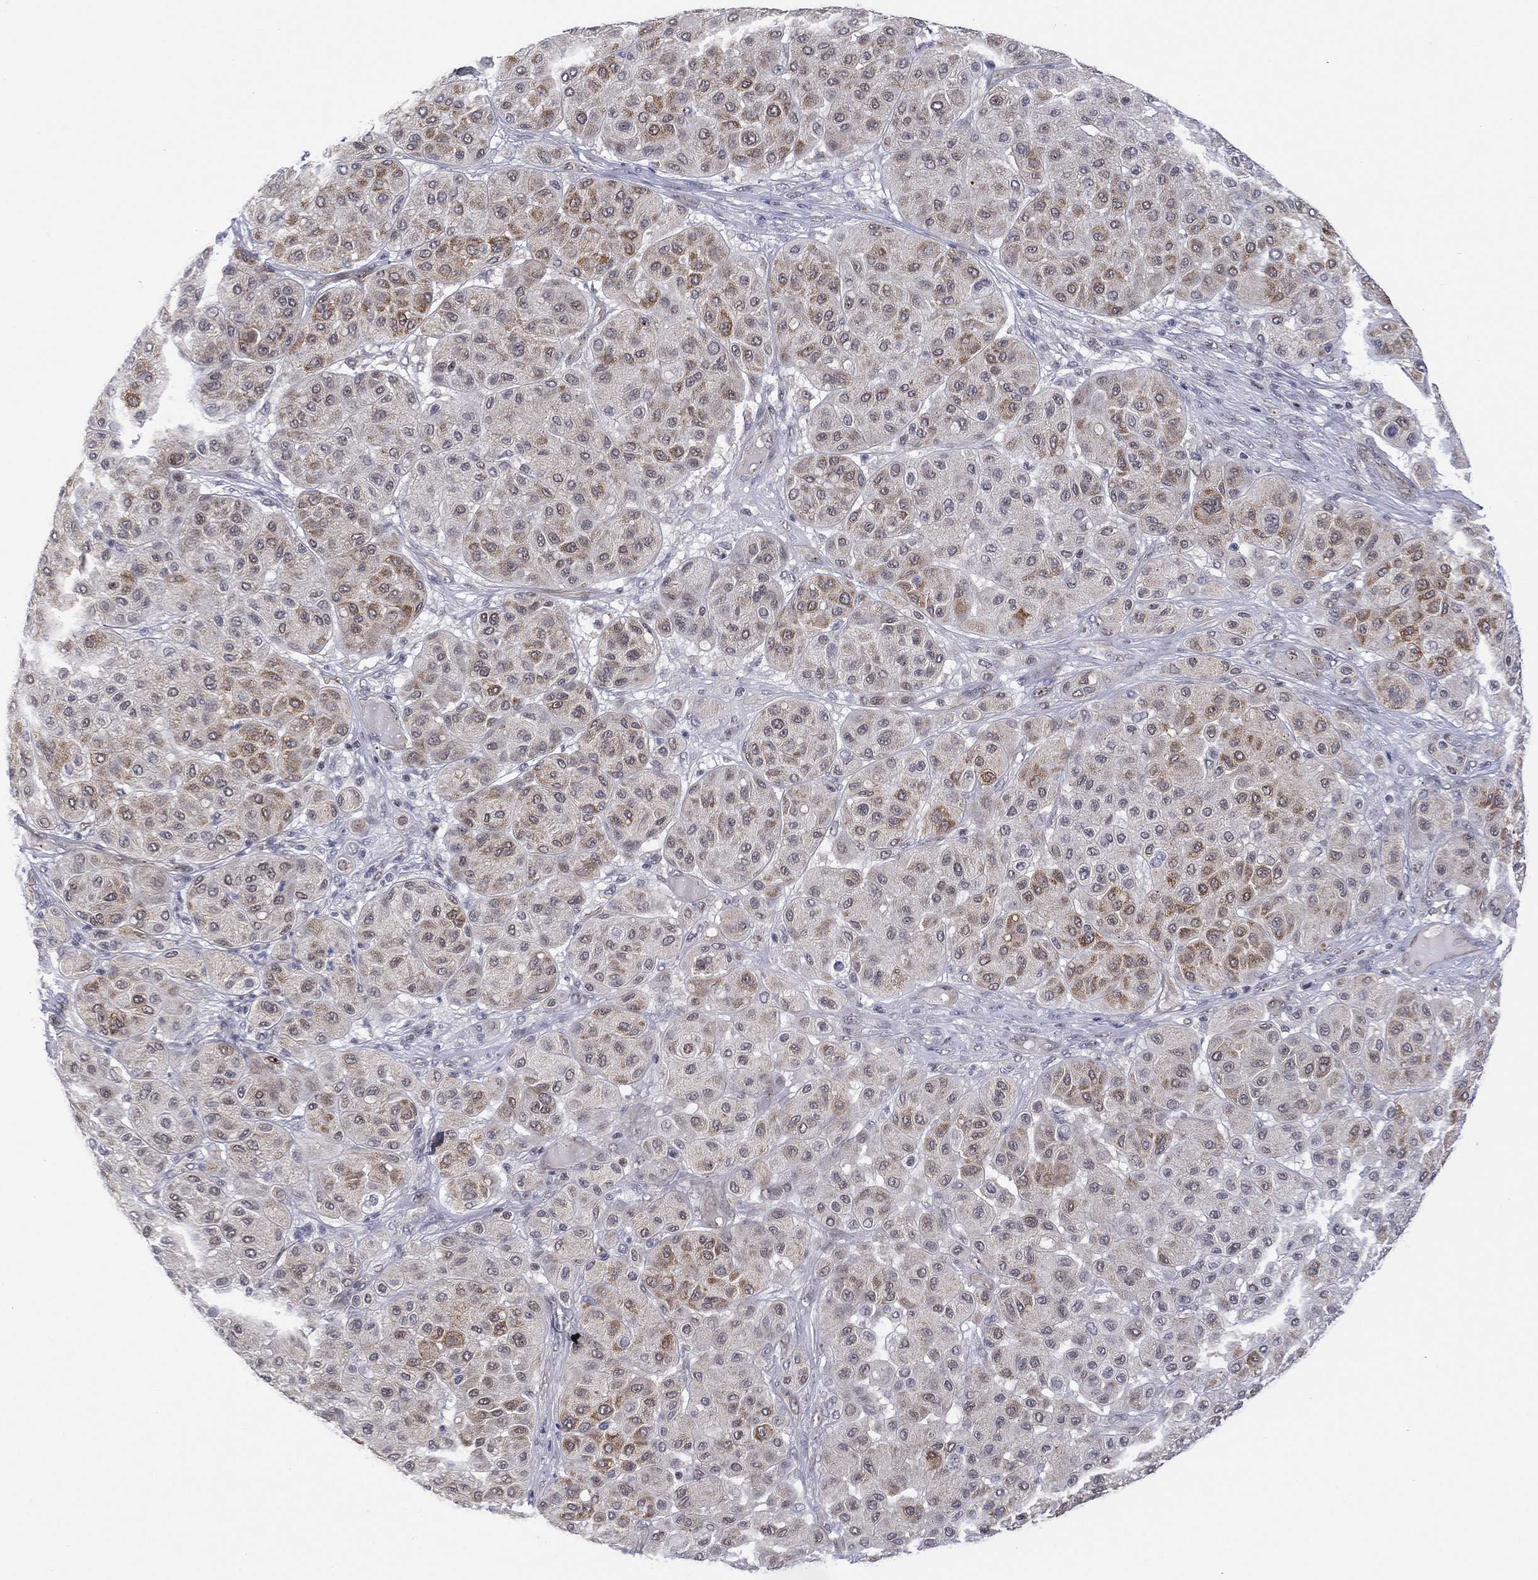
{"staining": {"intensity": "negative", "quantity": "none", "location": "none"}, "tissue": "melanoma", "cell_type": "Tumor cells", "image_type": "cancer", "snomed": [{"axis": "morphology", "description": "Malignant melanoma, Metastatic site"}, {"axis": "topography", "description": "Smooth muscle"}], "caption": "DAB immunohistochemical staining of malignant melanoma (metastatic site) demonstrates no significant positivity in tumor cells.", "gene": "GSE1", "patient": {"sex": "male", "age": 41}}